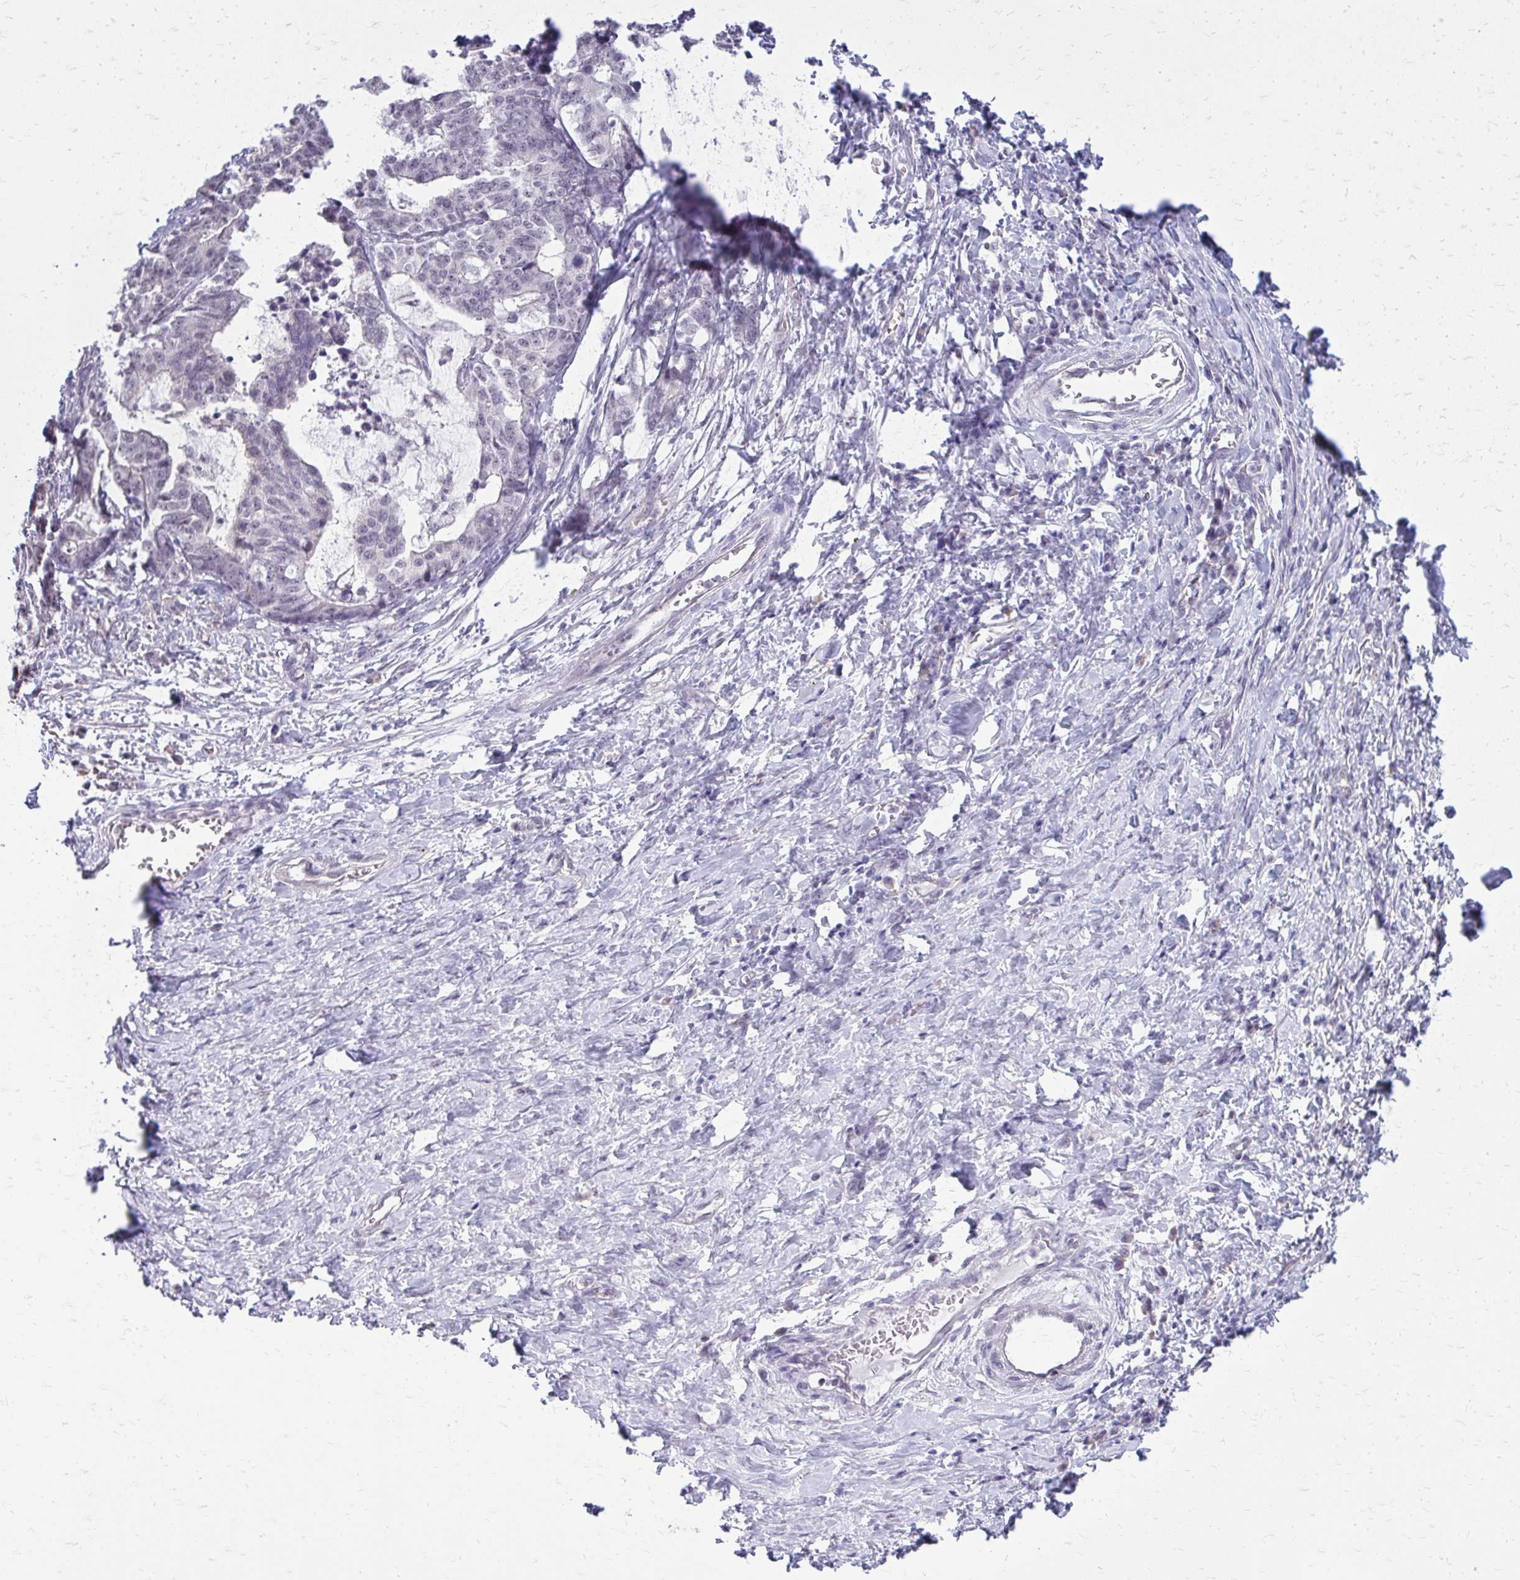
{"staining": {"intensity": "negative", "quantity": "none", "location": "none"}, "tissue": "stomach cancer", "cell_type": "Tumor cells", "image_type": "cancer", "snomed": [{"axis": "morphology", "description": "Normal tissue, NOS"}, {"axis": "morphology", "description": "Adenocarcinoma, NOS"}, {"axis": "topography", "description": "Stomach"}], "caption": "Immunohistochemistry (IHC) image of stomach cancer stained for a protein (brown), which reveals no positivity in tumor cells. (DAB IHC, high magnification).", "gene": "PLCB1", "patient": {"sex": "female", "age": 64}}